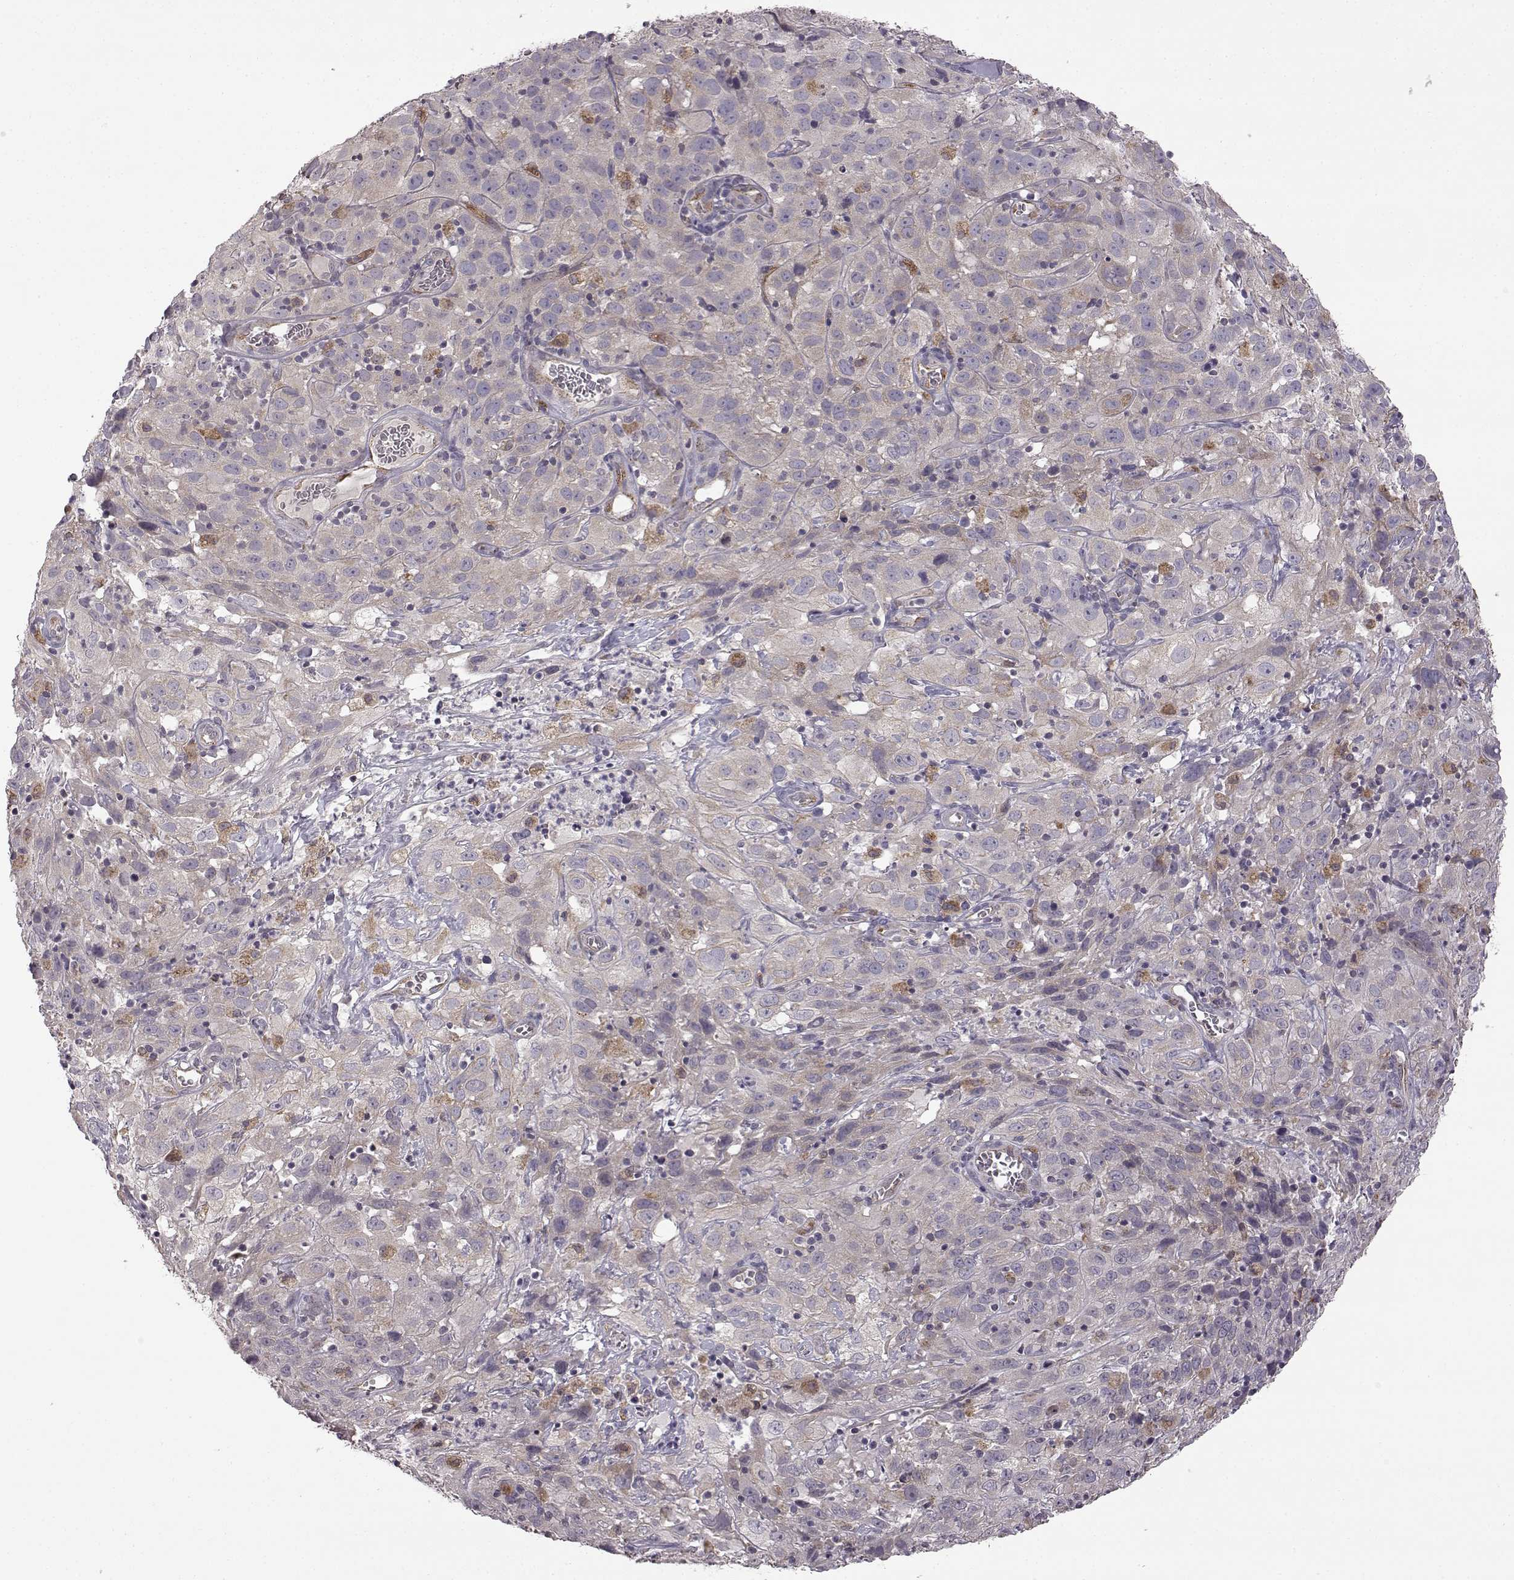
{"staining": {"intensity": "weak", "quantity": "<25%", "location": "cytoplasmic/membranous"}, "tissue": "cervical cancer", "cell_type": "Tumor cells", "image_type": "cancer", "snomed": [{"axis": "morphology", "description": "Squamous cell carcinoma, NOS"}, {"axis": "topography", "description": "Cervix"}], "caption": "An immunohistochemistry (IHC) micrograph of cervical cancer is shown. There is no staining in tumor cells of cervical cancer. Brightfield microscopy of IHC stained with DAB (brown) and hematoxylin (blue), captured at high magnification.", "gene": "B3GNT6", "patient": {"sex": "female", "age": 32}}